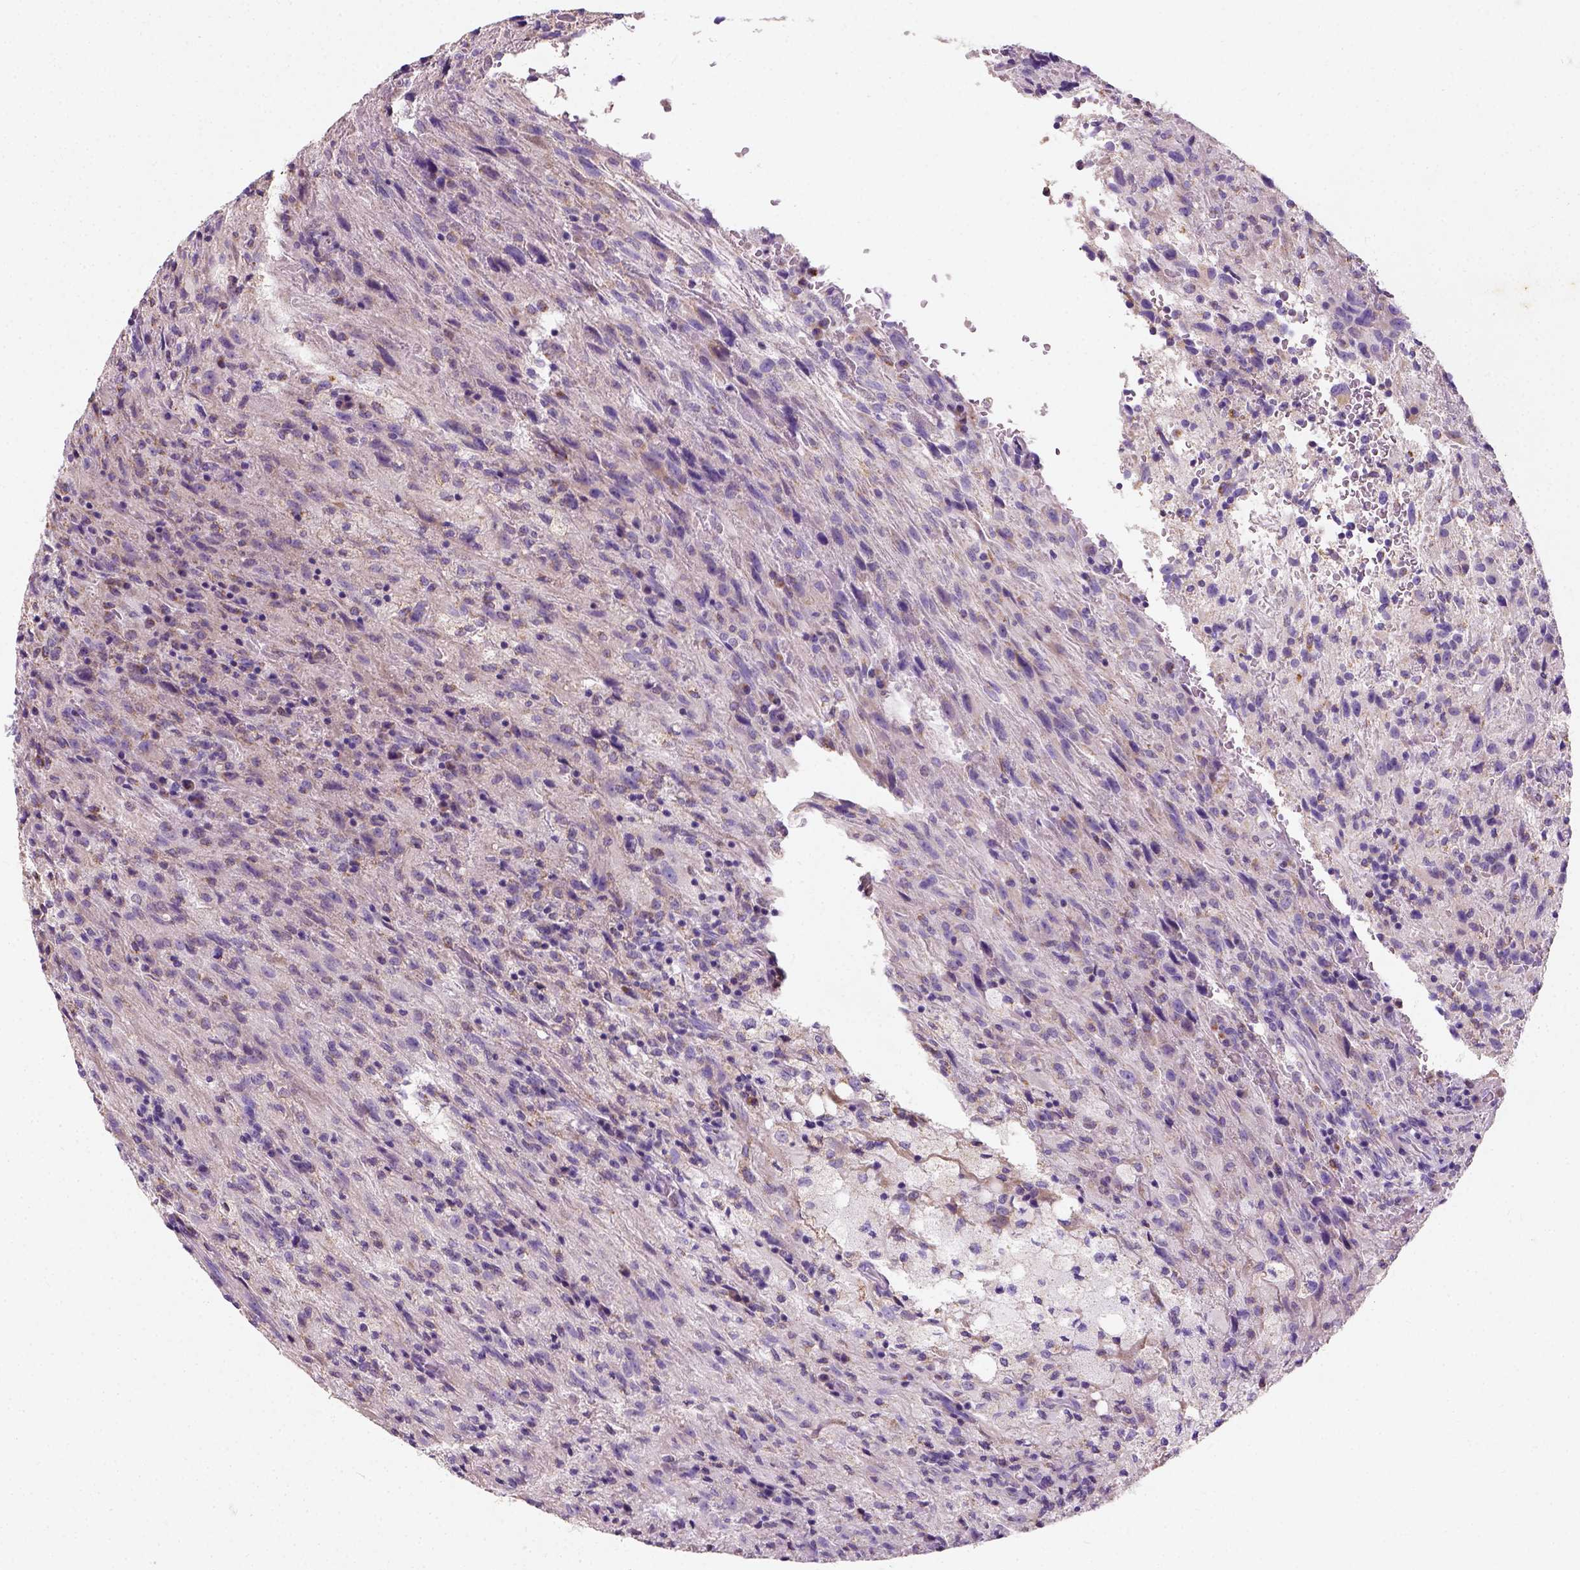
{"staining": {"intensity": "negative", "quantity": "none", "location": "none"}, "tissue": "glioma", "cell_type": "Tumor cells", "image_type": "cancer", "snomed": [{"axis": "morphology", "description": "Glioma, malignant, High grade"}, {"axis": "topography", "description": "Brain"}], "caption": "A high-resolution image shows IHC staining of glioma, which demonstrates no significant expression in tumor cells.", "gene": "CHODL", "patient": {"sex": "male", "age": 68}}